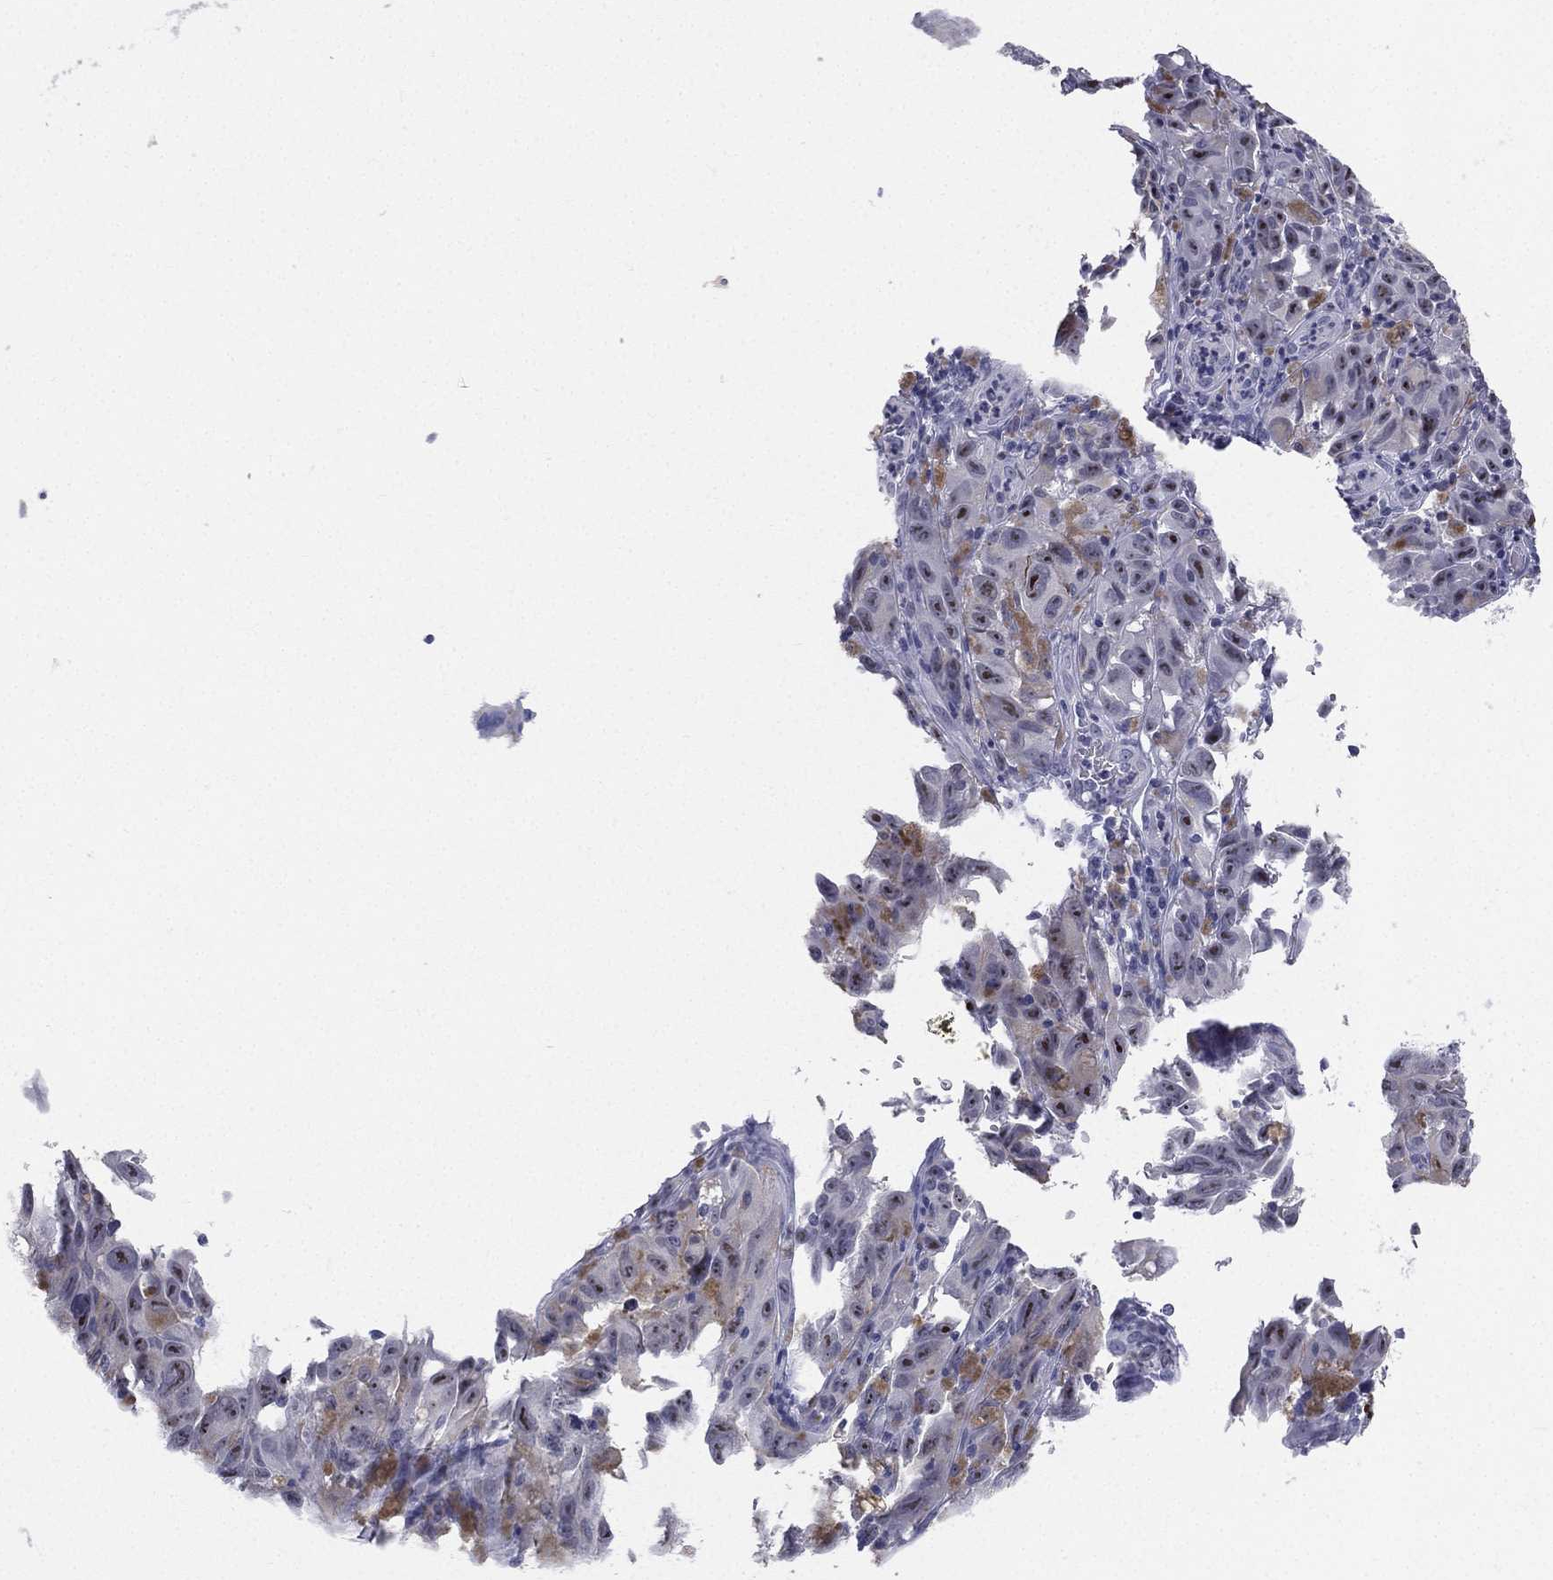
{"staining": {"intensity": "moderate", "quantity": "<25%", "location": "nuclear"}, "tissue": "melanoma", "cell_type": "Tumor cells", "image_type": "cancer", "snomed": [{"axis": "morphology", "description": "Malignant melanoma, NOS"}, {"axis": "topography", "description": "Vulva, labia, clitoris and Bartholin´s gland, NO"}], "caption": "Approximately <25% of tumor cells in melanoma reveal moderate nuclear protein positivity as visualized by brown immunohistochemical staining.", "gene": "CD22", "patient": {"sex": "female", "age": 75}}